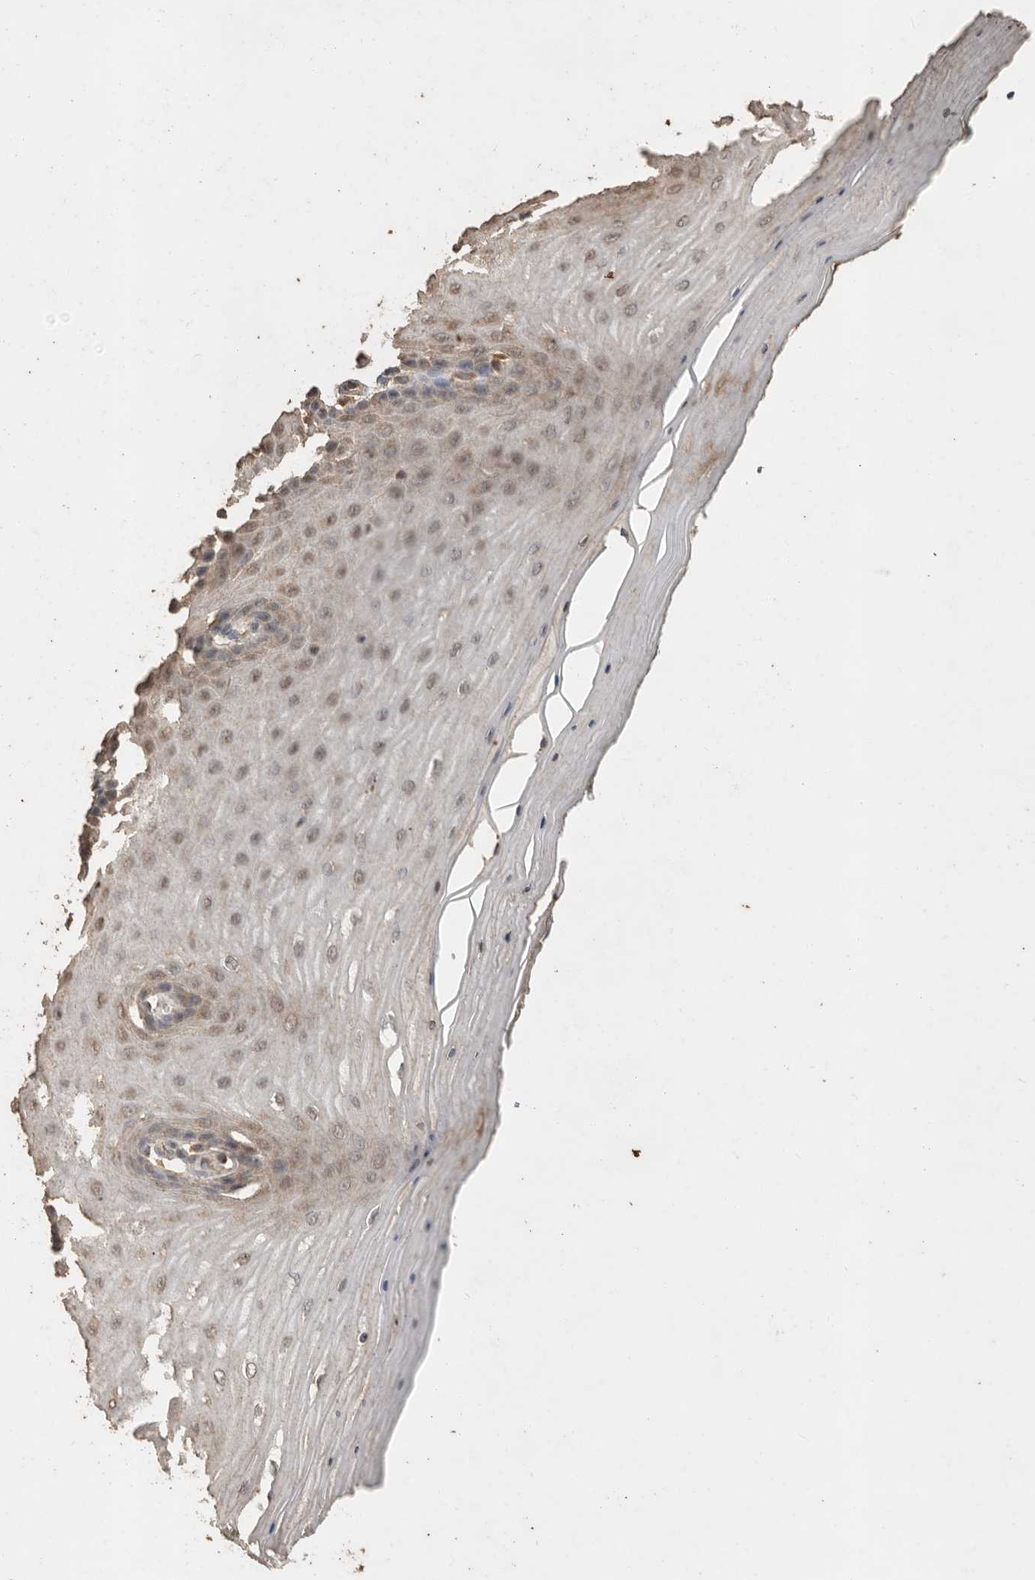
{"staining": {"intensity": "moderate", "quantity": "<25%", "location": "cytoplasmic/membranous"}, "tissue": "cervix", "cell_type": "Glandular cells", "image_type": "normal", "snomed": [{"axis": "morphology", "description": "Normal tissue, NOS"}, {"axis": "topography", "description": "Cervix"}], "caption": "Moderate cytoplasmic/membranous staining for a protein is present in approximately <25% of glandular cells of normal cervix using immunohistochemistry (IHC).", "gene": "CTF1", "patient": {"sex": "female", "age": 55}}